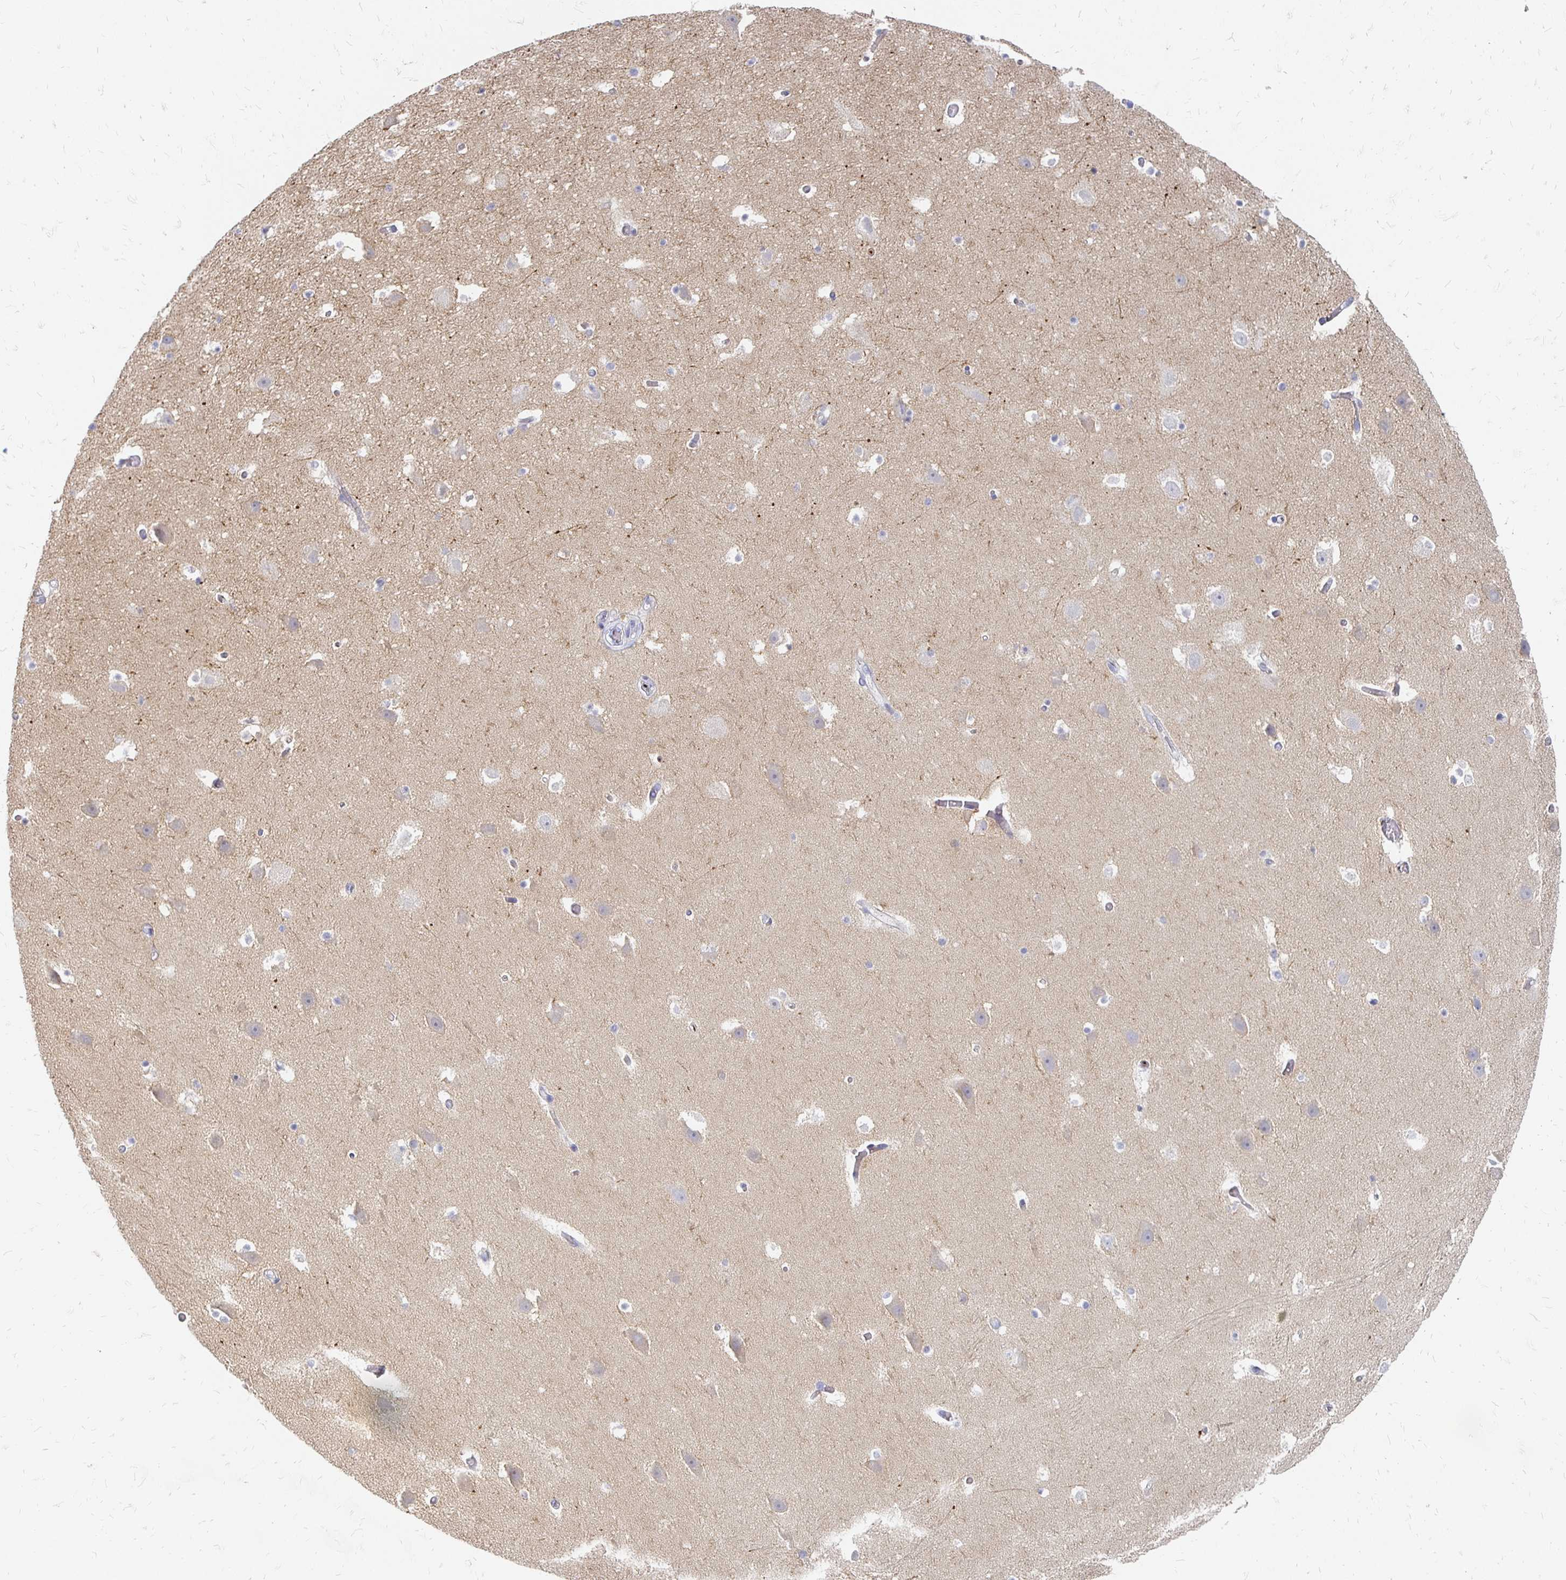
{"staining": {"intensity": "negative", "quantity": "none", "location": "none"}, "tissue": "hippocampus", "cell_type": "Glial cells", "image_type": "normal", "snomed": [{"axis": "morphology", "description": "Normal tissue, NOS"}, {"axis": "topography", "description": "Hippocampus"}], "caption": "Immunohistochemistry of unremarkable human hippocampus demonstrates no positivity in glial cells.", "gene": "FKRP", "patient": {"sex": "male", "age": 26}}